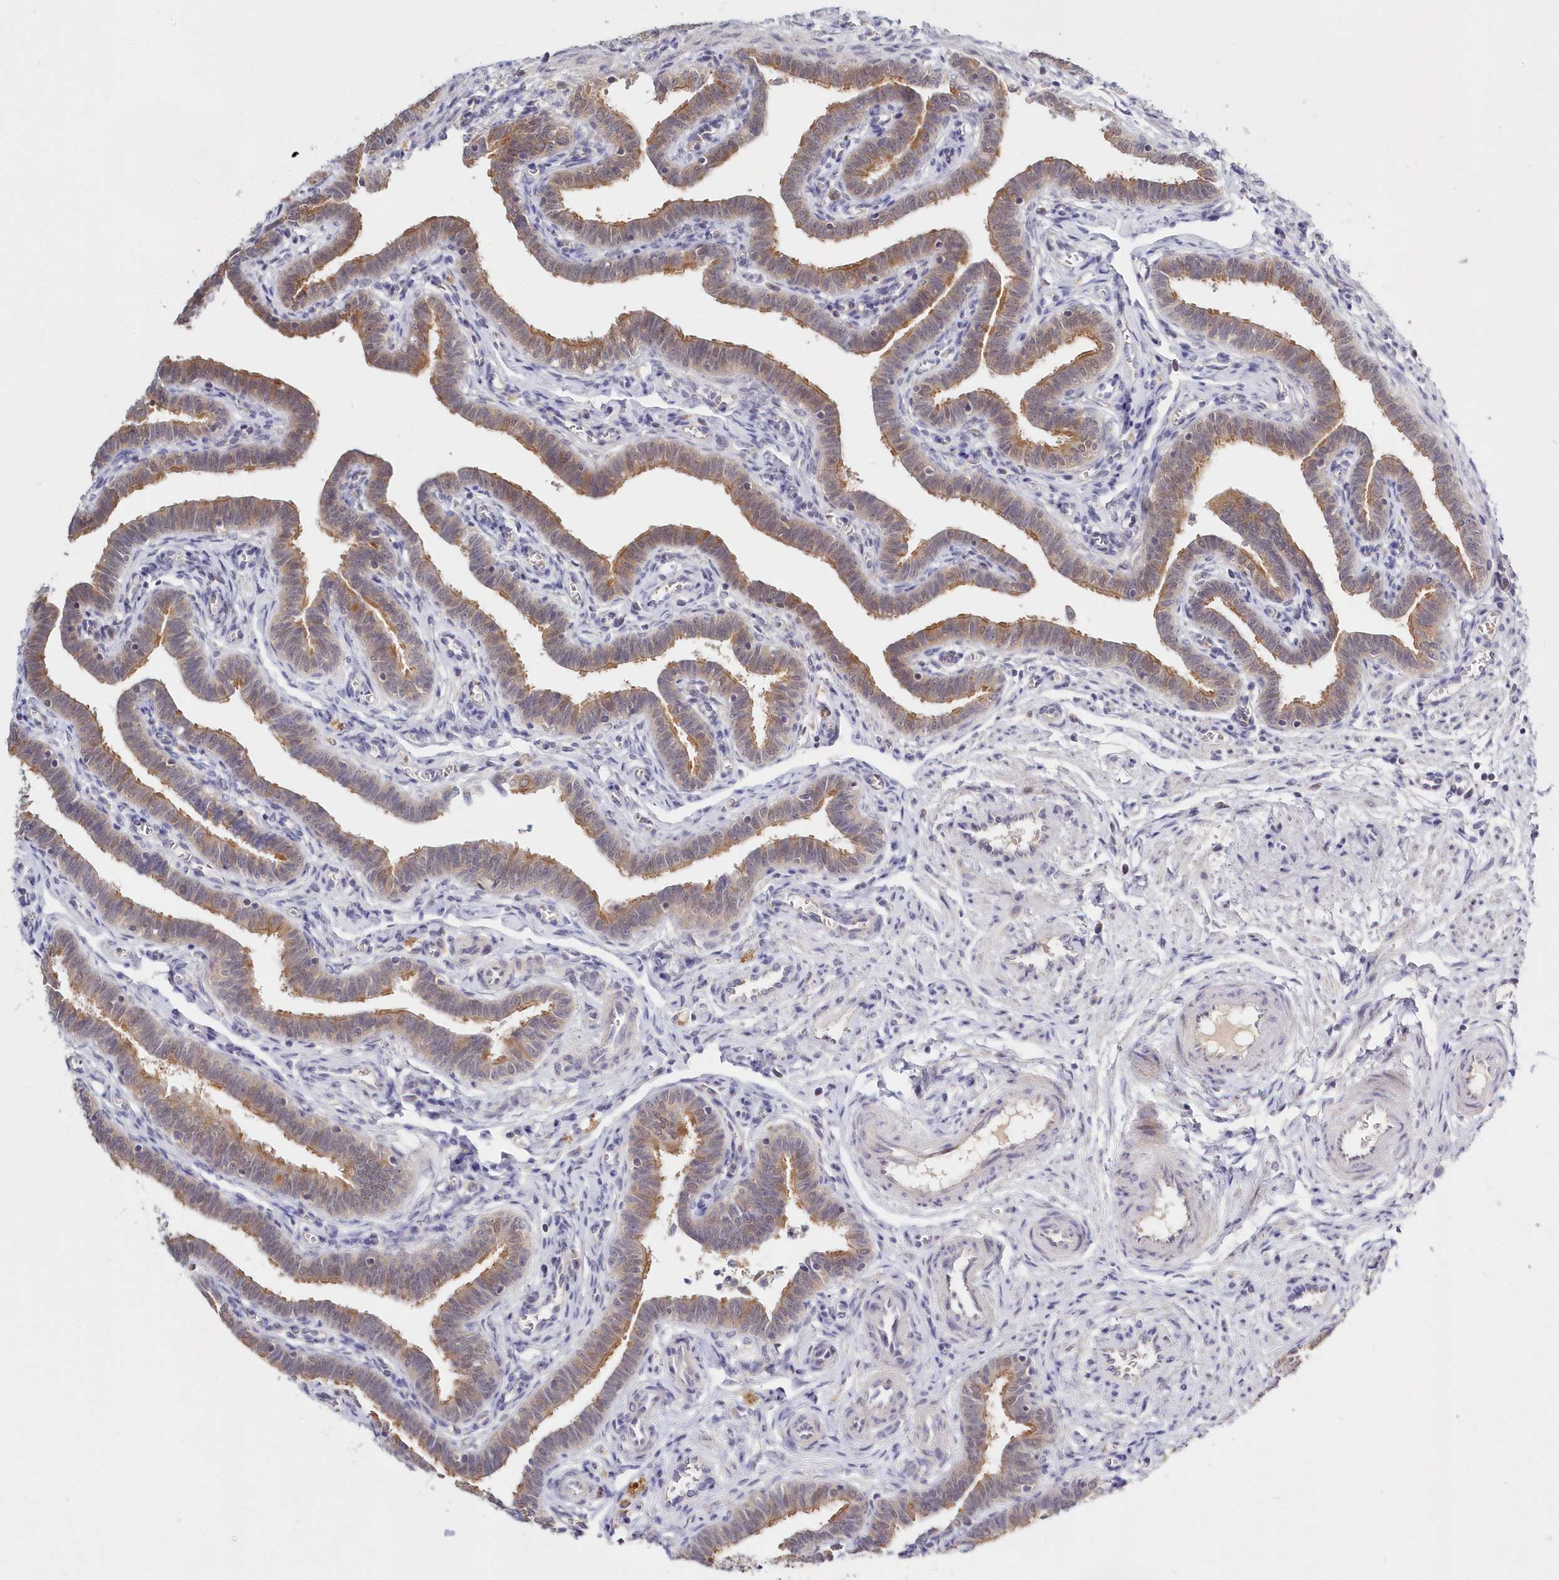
{"staining": {"intensity": "strong", "quantity": ">75%", "location": "cytoplasmic/membranous"}, "tissue": "fallopian tube", "cell_type": "Glandular cells", "image_type": "normal", "snomed": [{"axis": "morphology", "description": "Normal tissue, NOS"}, {"axis": "topography", "description": "Fallopian tube"}], "caption": "This photomicrograph exhibits IHC staining of unremarkable fallopian tube, with high strong cytoplasmic/membranous staining in about >75% of glandular cells.", "gene": "KATNA1", "patient": {"sex": "female", "age": 36}}